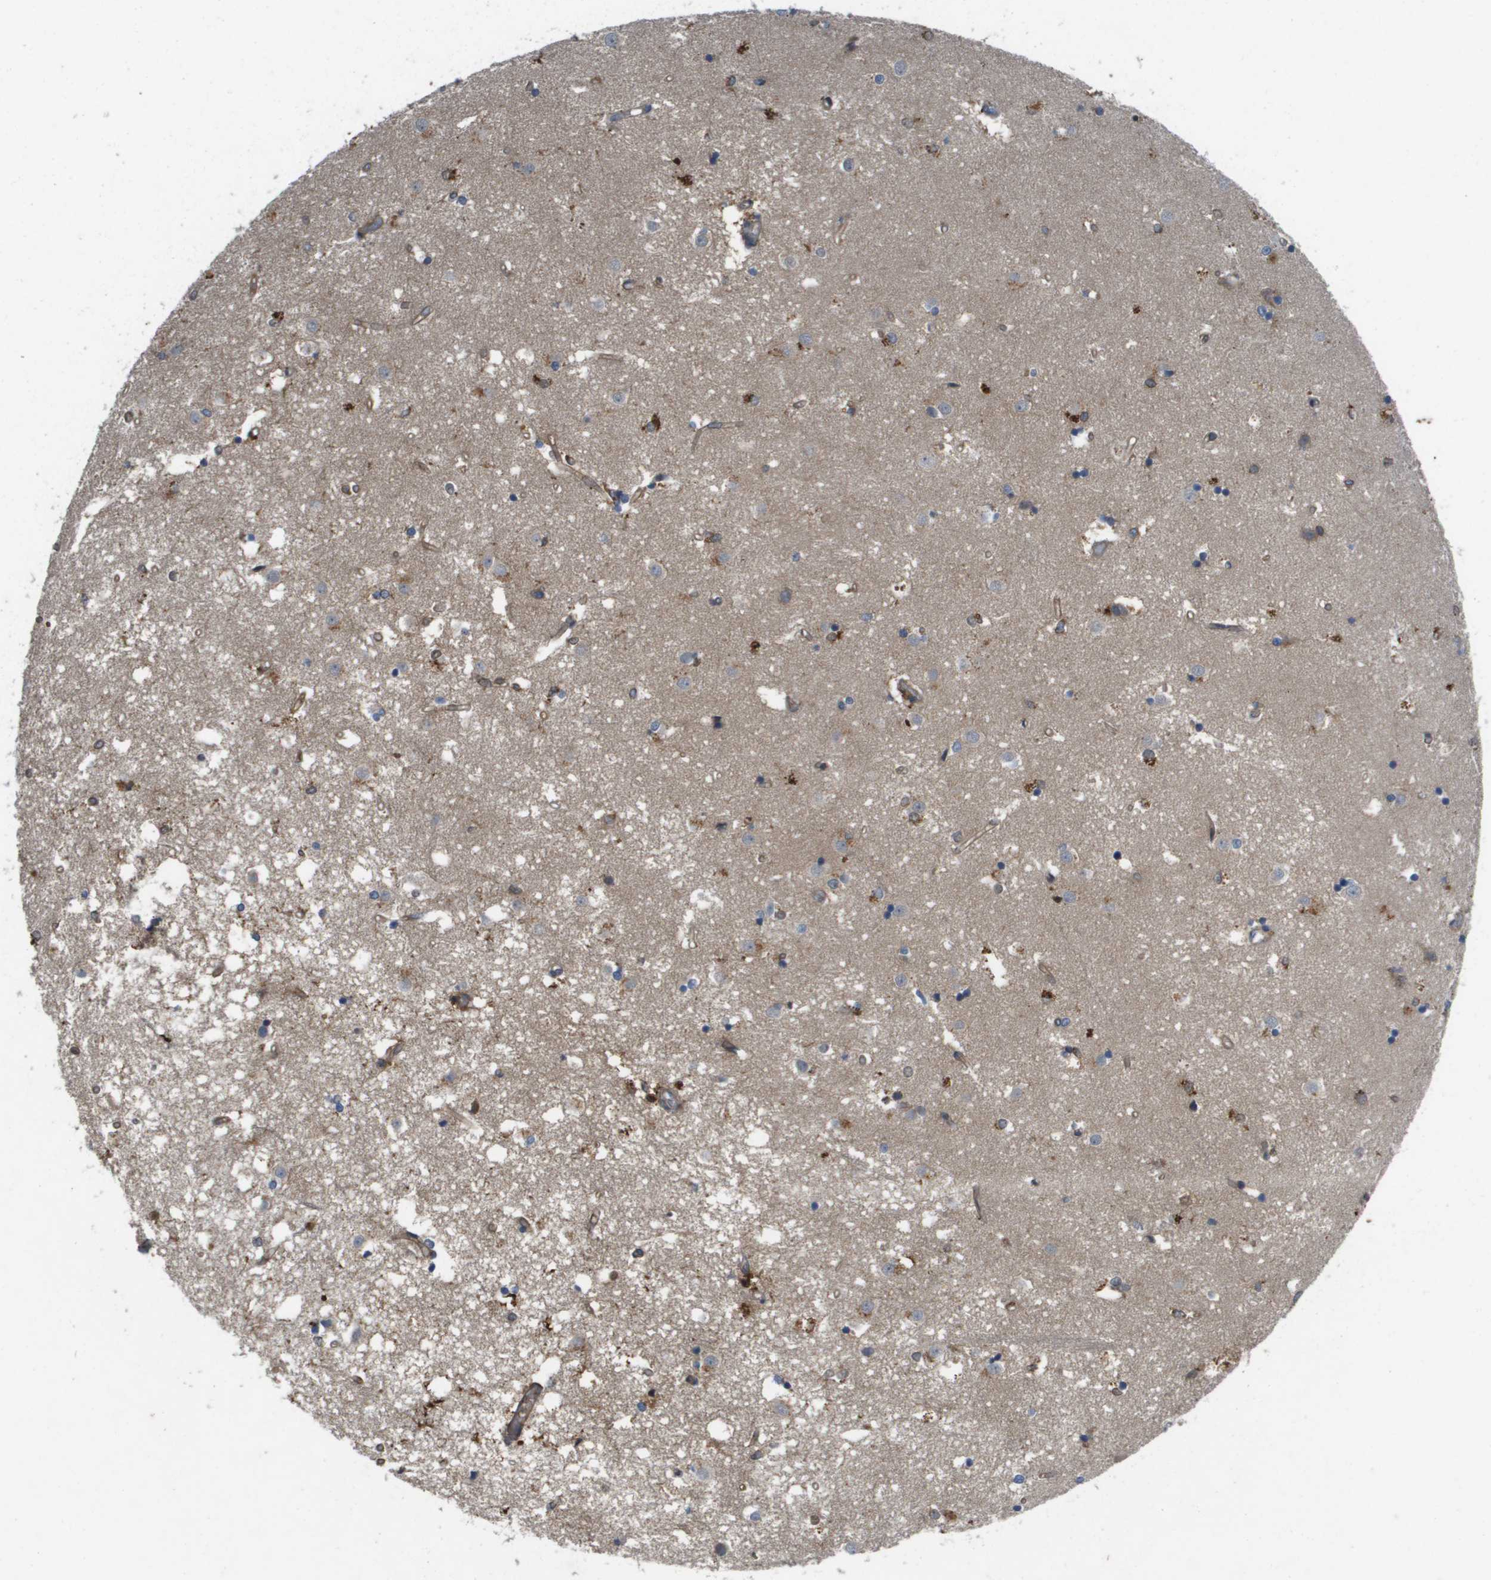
{"staining": {"intensity": "moderate", "quantity": "<25%", "location": "cytoplasmic/membranous"}, "tissue": "caudate", "cell_type": "Glial cells", "image_type": "normal", "snomed": [{"axis": "morphology", "description": "Normal tissue, NOS"}, {"axis": "topography", "description": "Lateral ventricle wall"}], "caption": "Immunohistochemical staining of benign human caudate reveals <25% levels of moderate cytoplasmic/membranous protein staining in about <25% of glial cells. Nuclei are stained in blue.", "gene": "PALD1", "patient": {"sex": "male", "age": 45}}